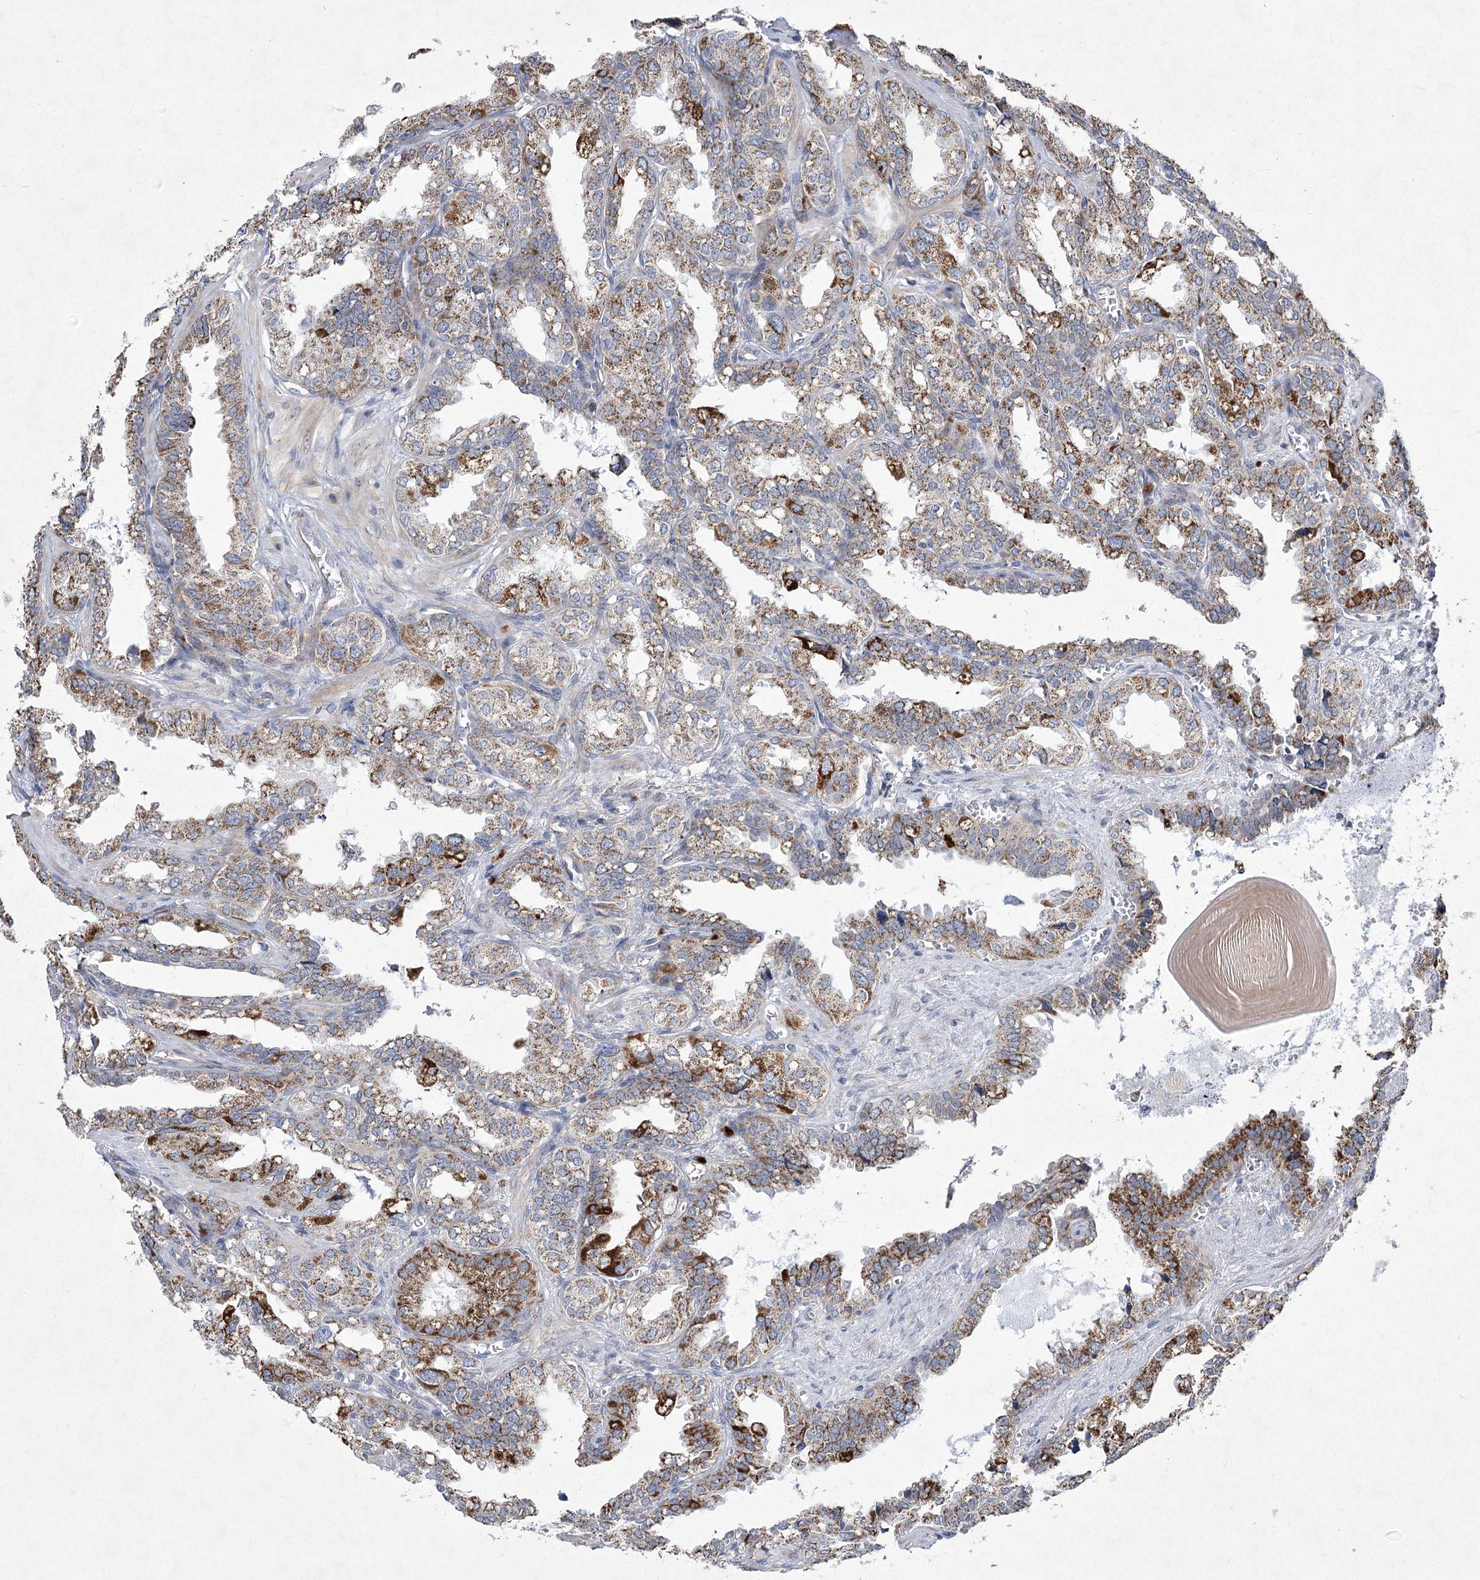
{"staining": {"intensity": "moderate", "quantity": "25%-75%", "location": "cytoplasmic/membranous"}, "tissue": "seminal vesicle", "cell_type": "Glandular cells", "image_type": "normal", "snomed": [{"axis": "morphology", "description": "Normal tissue, NOS"}, {"axis": "topography", "description": "Prostate"}, {"axis": "topography", "description": "Seminal veicle"}], "caption": "Glandular cells show moderate cytoplasmic/membranous expression in about 25%-75% of cells in benign seminal vesicle.", "gene": "PDHB", "patient": {"sex": "male", "age": 51}}